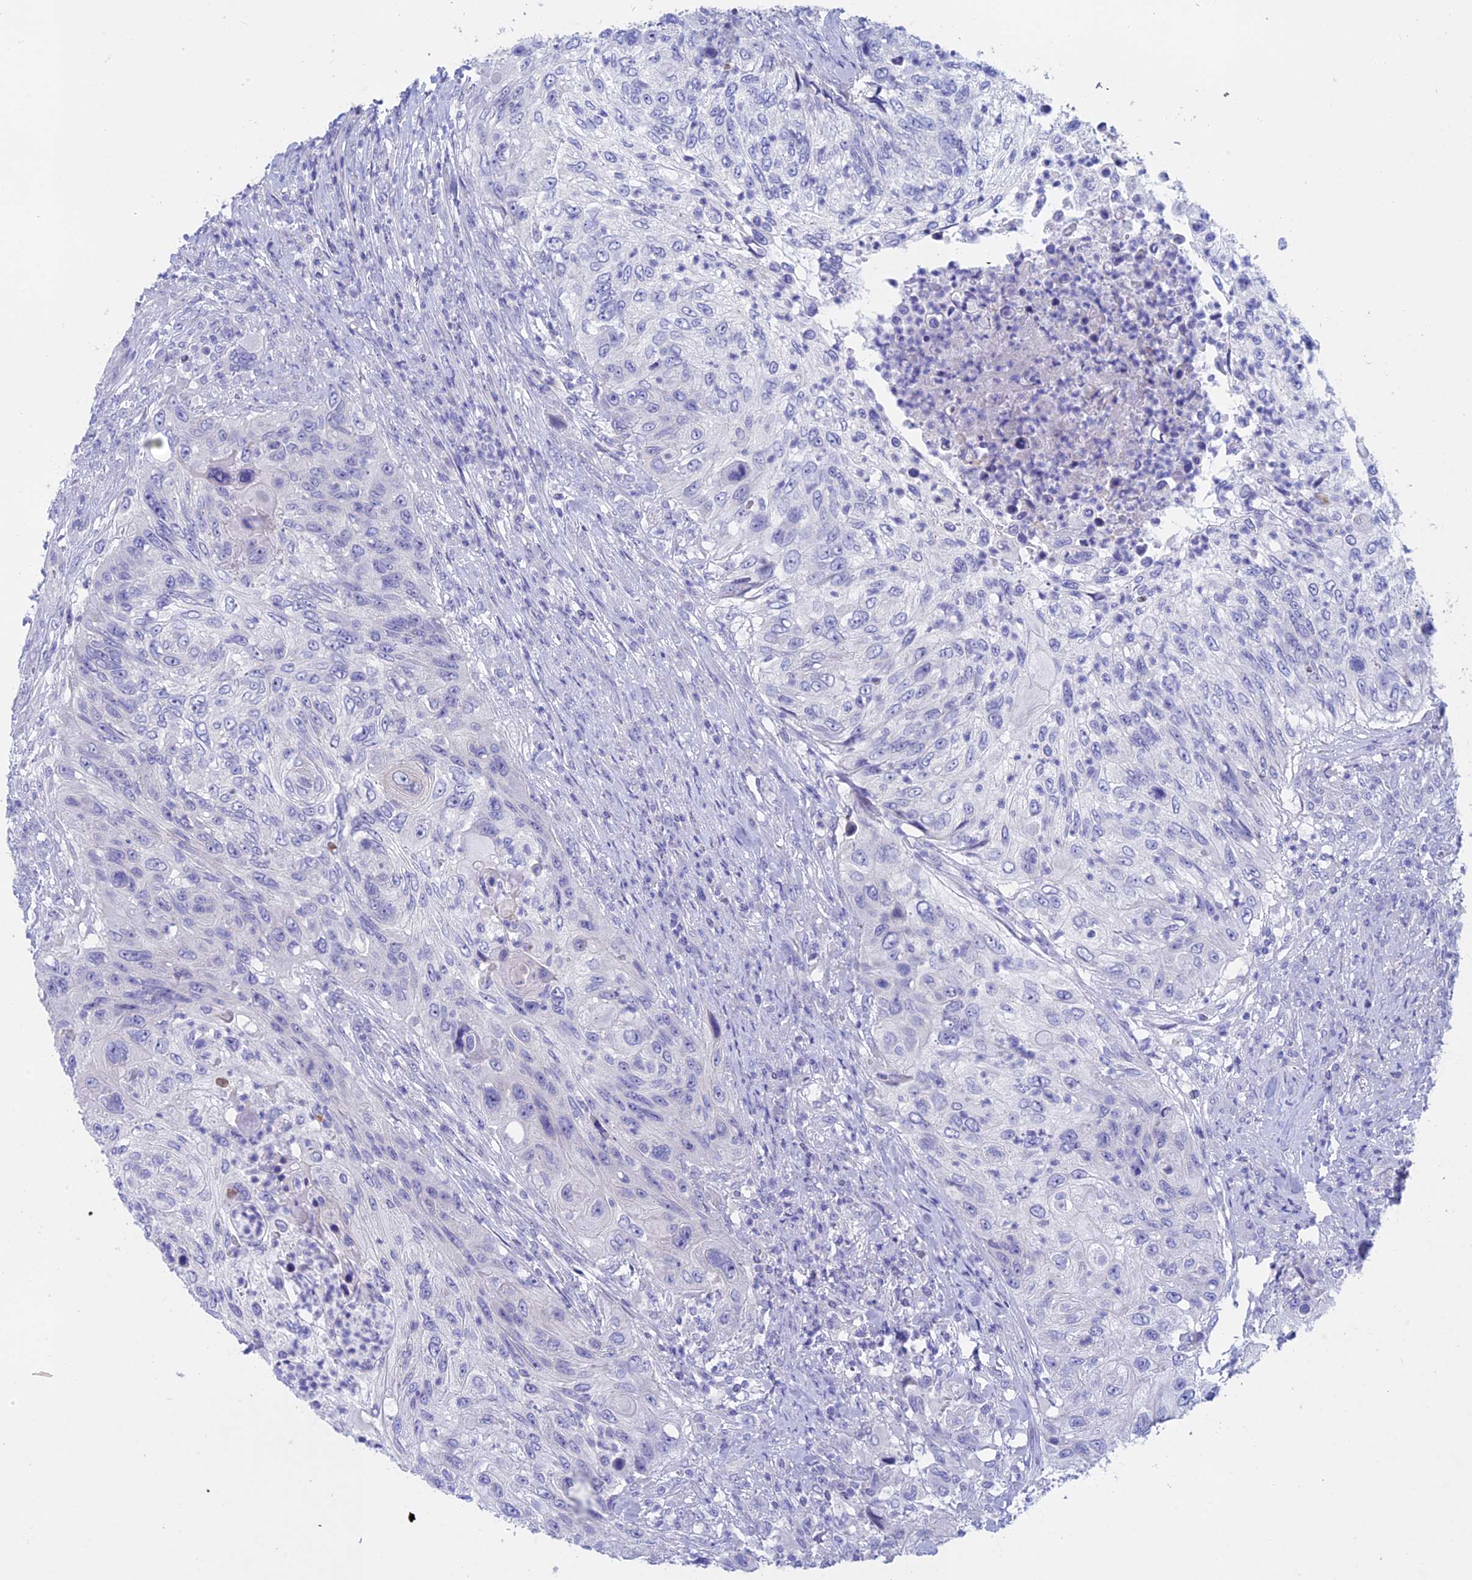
{"staining": {"intensity": "negative", "quantity": "none", "location": "none"}, "tissue": "urothelial cancer", "cell_type": "Tumor cells", "image_type": "cancer", "snomed": [{"axis": "morphology", "description": "Urothelial carcinoma, High grade"}, {"axis": "topography", "description": "Urinary bladder"}], "caption": "DAB immunohistochemical staining of urothelial cancer demonstrates no significant expression in tumor cells.", "gene": "BTBD19", "patient": {"sex": "female", "age": 60}}